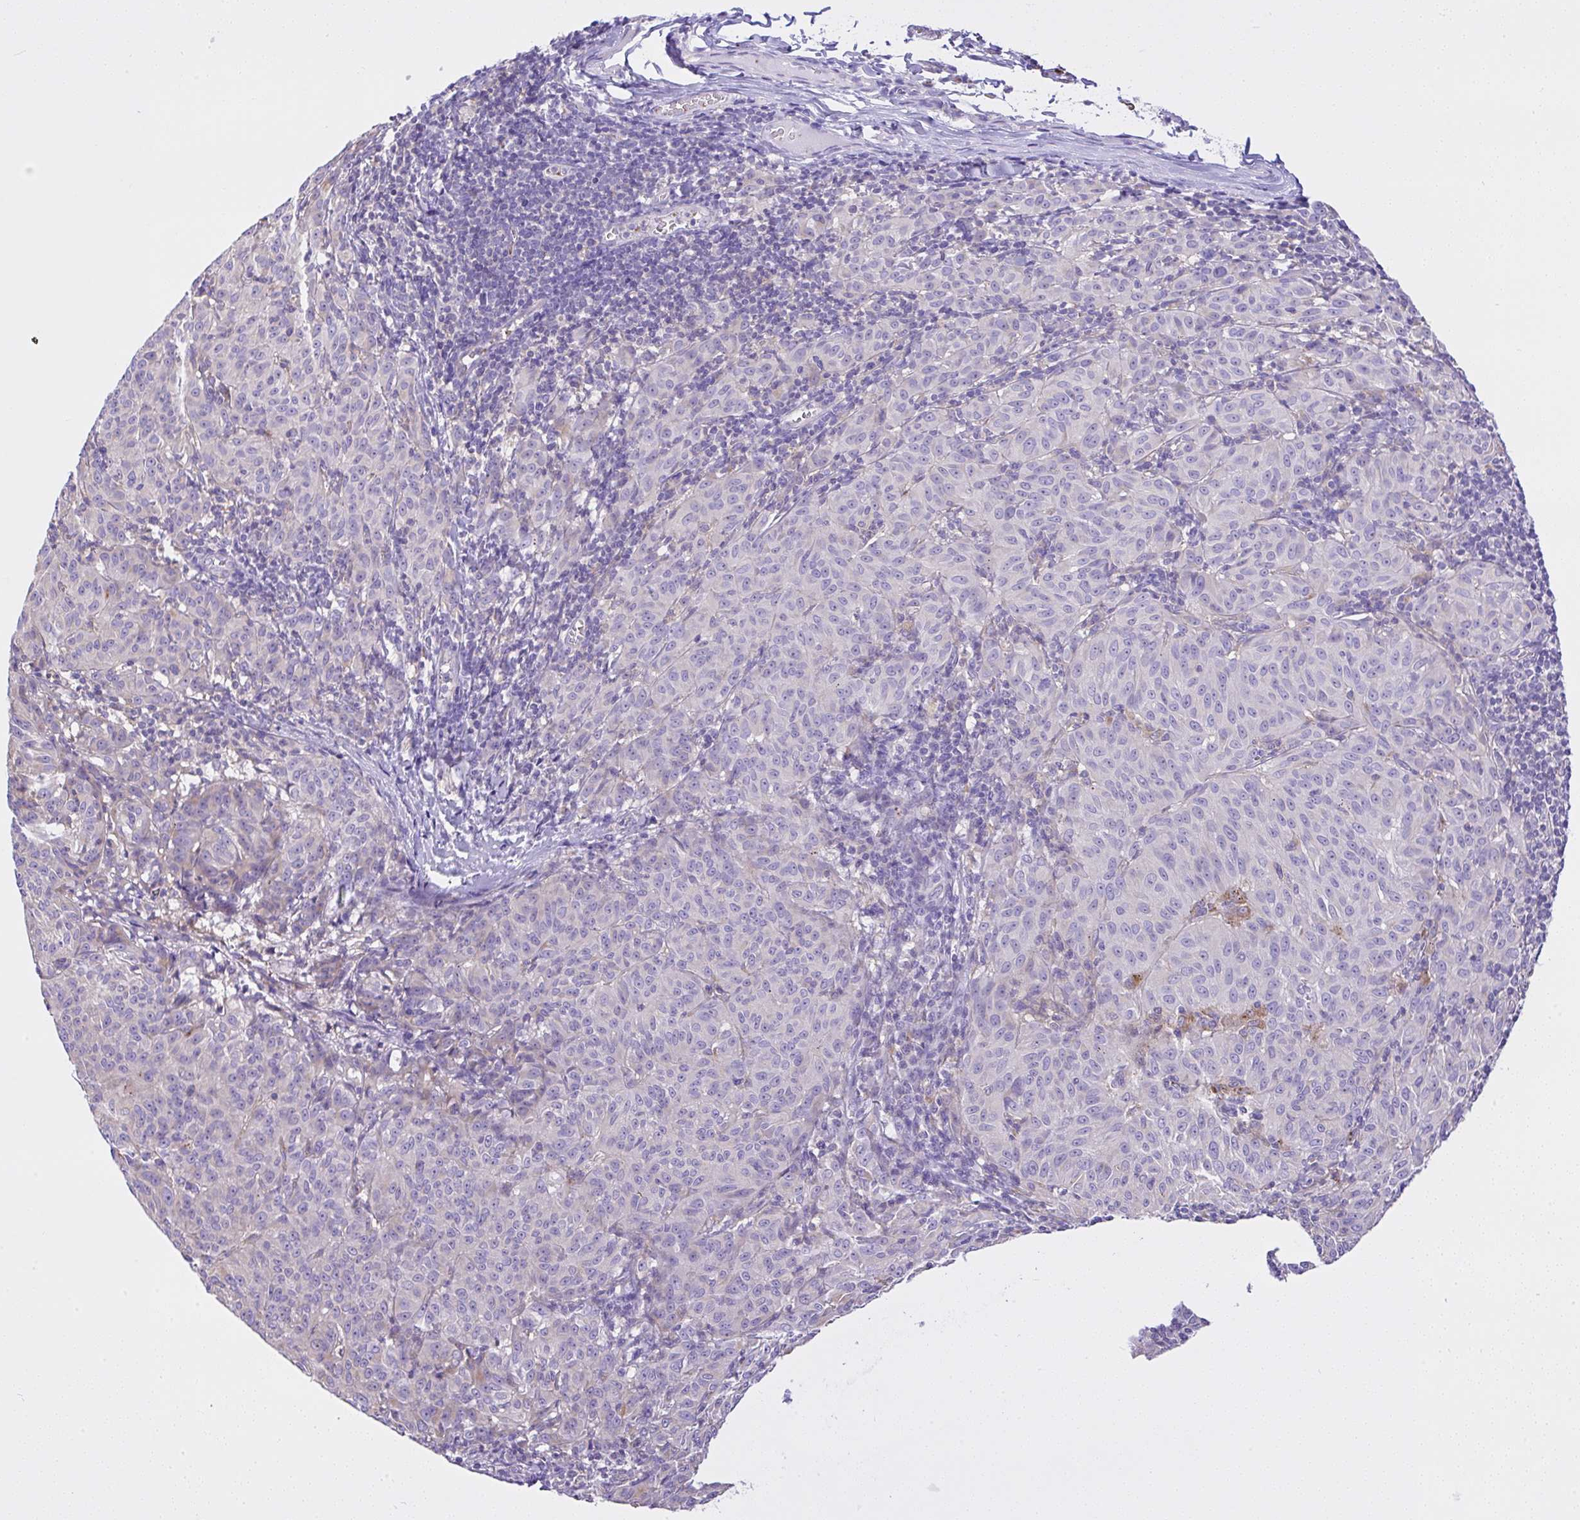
{"staining": {"intensity": "negative", "quantity": "none", "location": "none"}, "tissue": "melanoma", "cell_type": "Tumor cells", "image_type": "cancer", "snomed": [{"axis": "morphology", "description": "Malignant melanoma, NOS"}, {"axis": "topography", "description": "Skin"}], "caption": "Malignant melanoma stained for a protein using IHC reveals no positivity tumor cells.", "gene": "CCDC142", "patient": {"sex": "female", "age": 72}}